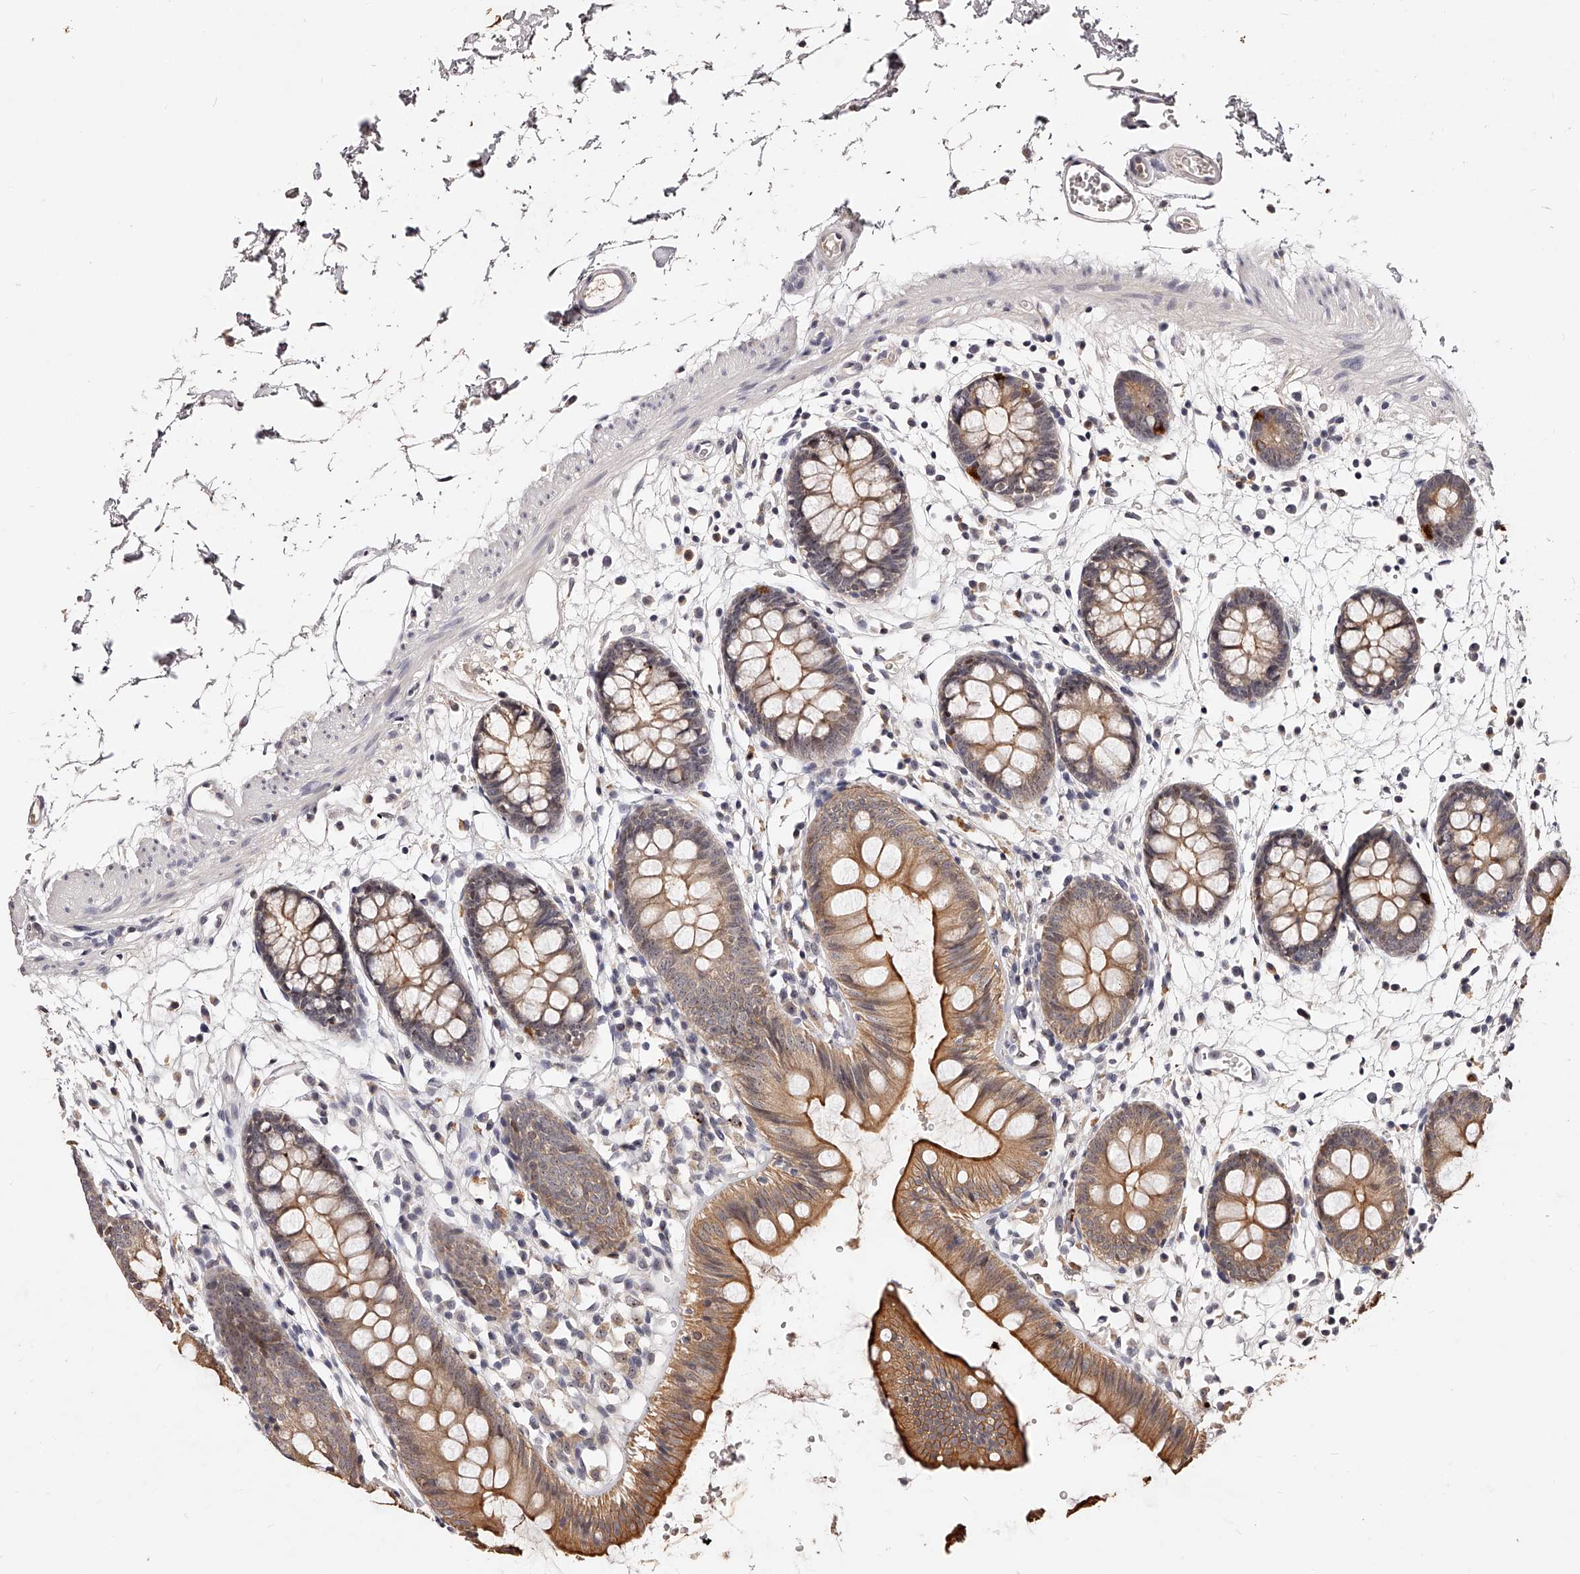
{"staining": {"intensity": "moderate", "quantity": "25%-75%", "location": "cytoplasmic/membranous"}, "tissue": "colon", "cell_type": "Endothelial cells", "image_type": "normal", "snomed": [{"axis": "morphology", "description": "Normal tissue, NOS"}, {"axis": "topography", "description": "Colon"}], "caption": "Protein analysis of normal colon shows moderate cytoplasmic/membranous positivity in approximately 25%-75% of endothelial cells. The staining was performed using DAB (3,3'-diaminobenzidine) to visualize the protein expression in brown, while the nuclei were stained in blue with hematoxylin (Magnification: 20x).", "gene": "PHACTR1", "patient": {"sex": "male", "age": 56}}